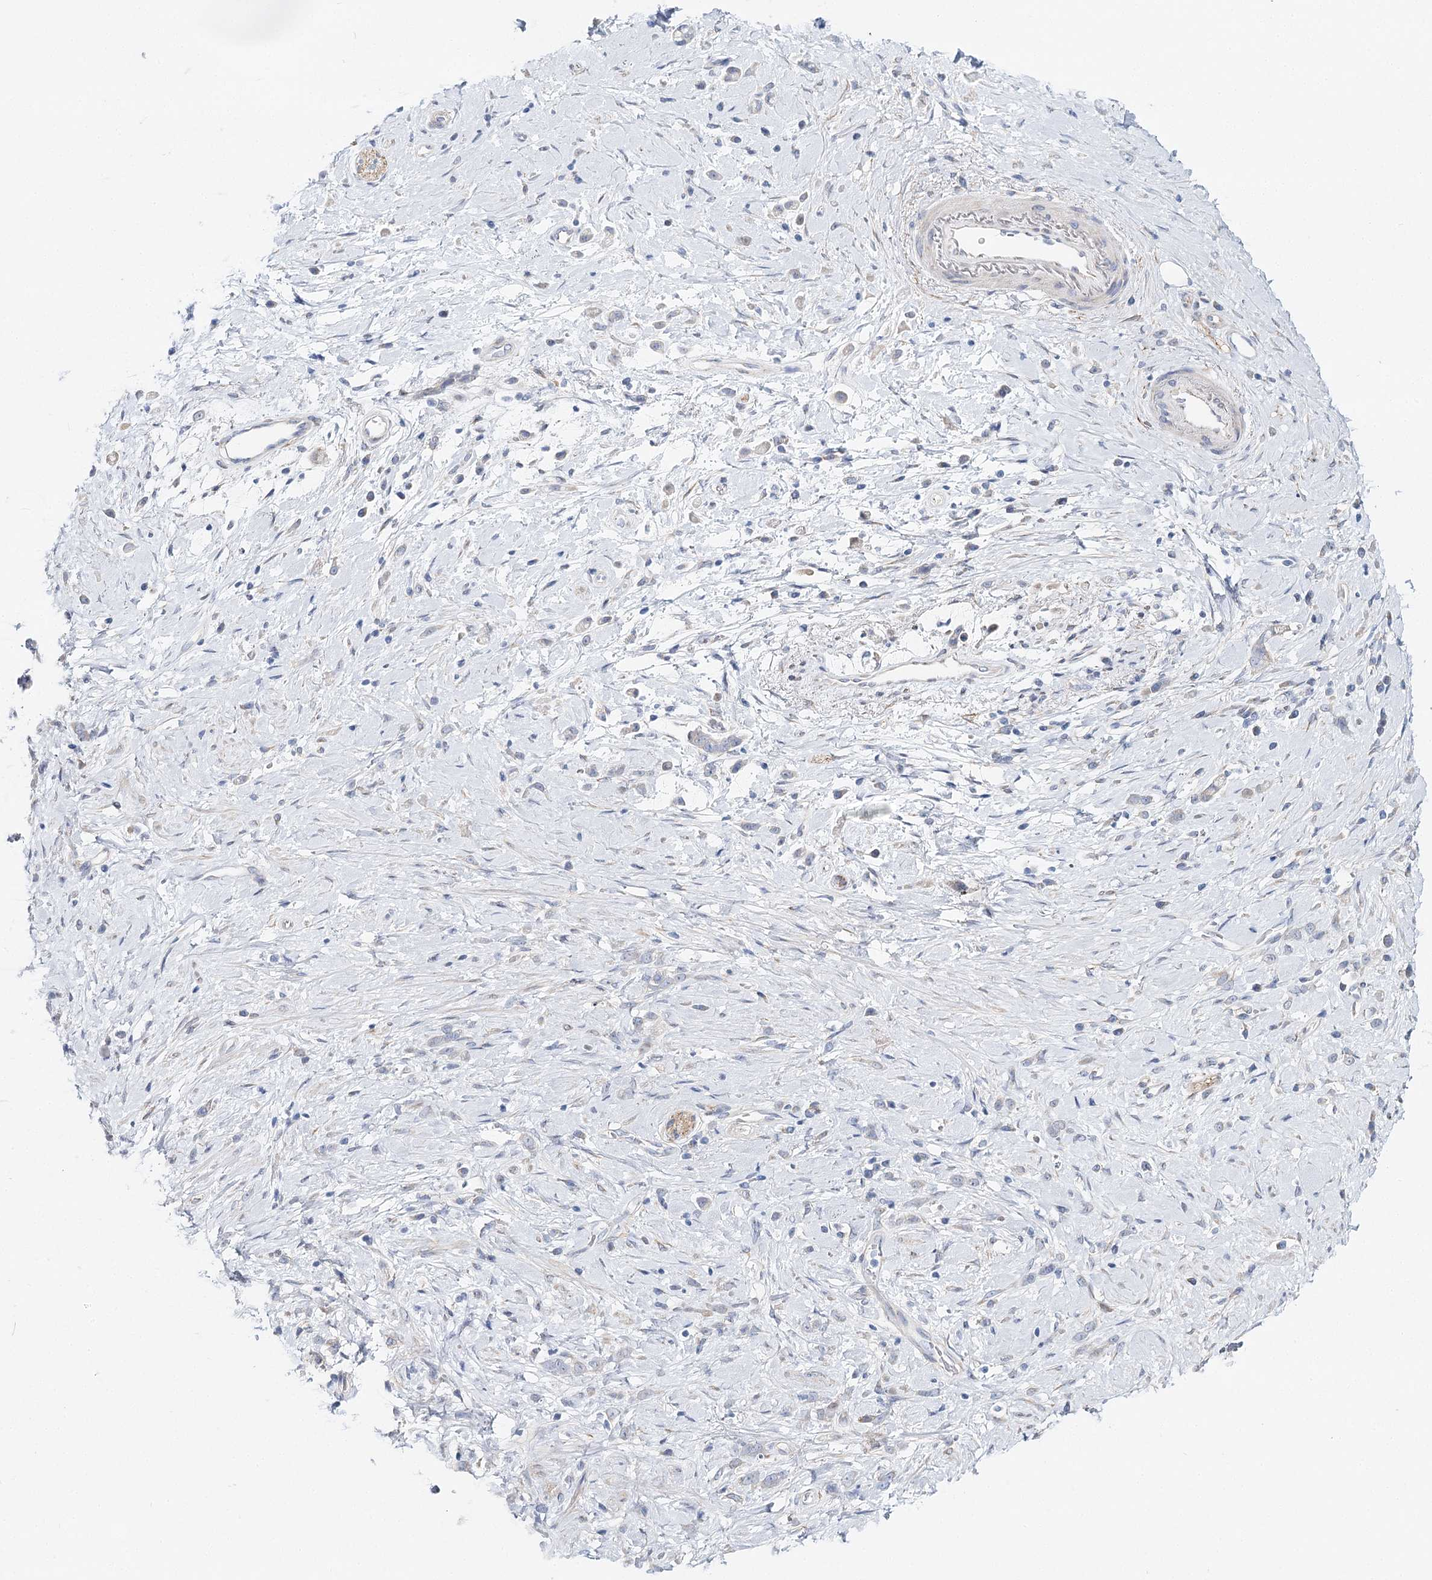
{"staining": {"intensity": "negative", "quantity": "none", "location": "none"}, "tissue": "stomach cancer", "cell_type": "Tumor cells", "image_type": "cancer", "snomed": [{"axis": "morphology", "description": "Adenocarcinoma, NOS"}, {"axis": "topography", "description": "Stomach"}], "caption": "Immunohistochemistry micrograph of neoplastic tissue: stomach cancer stained with DAB (3,3'-diaminobenzidine) shows no significant protein staining in tumor cells.", "gene": "TEX12", "patient": {"sex": "female", "age": 60}}